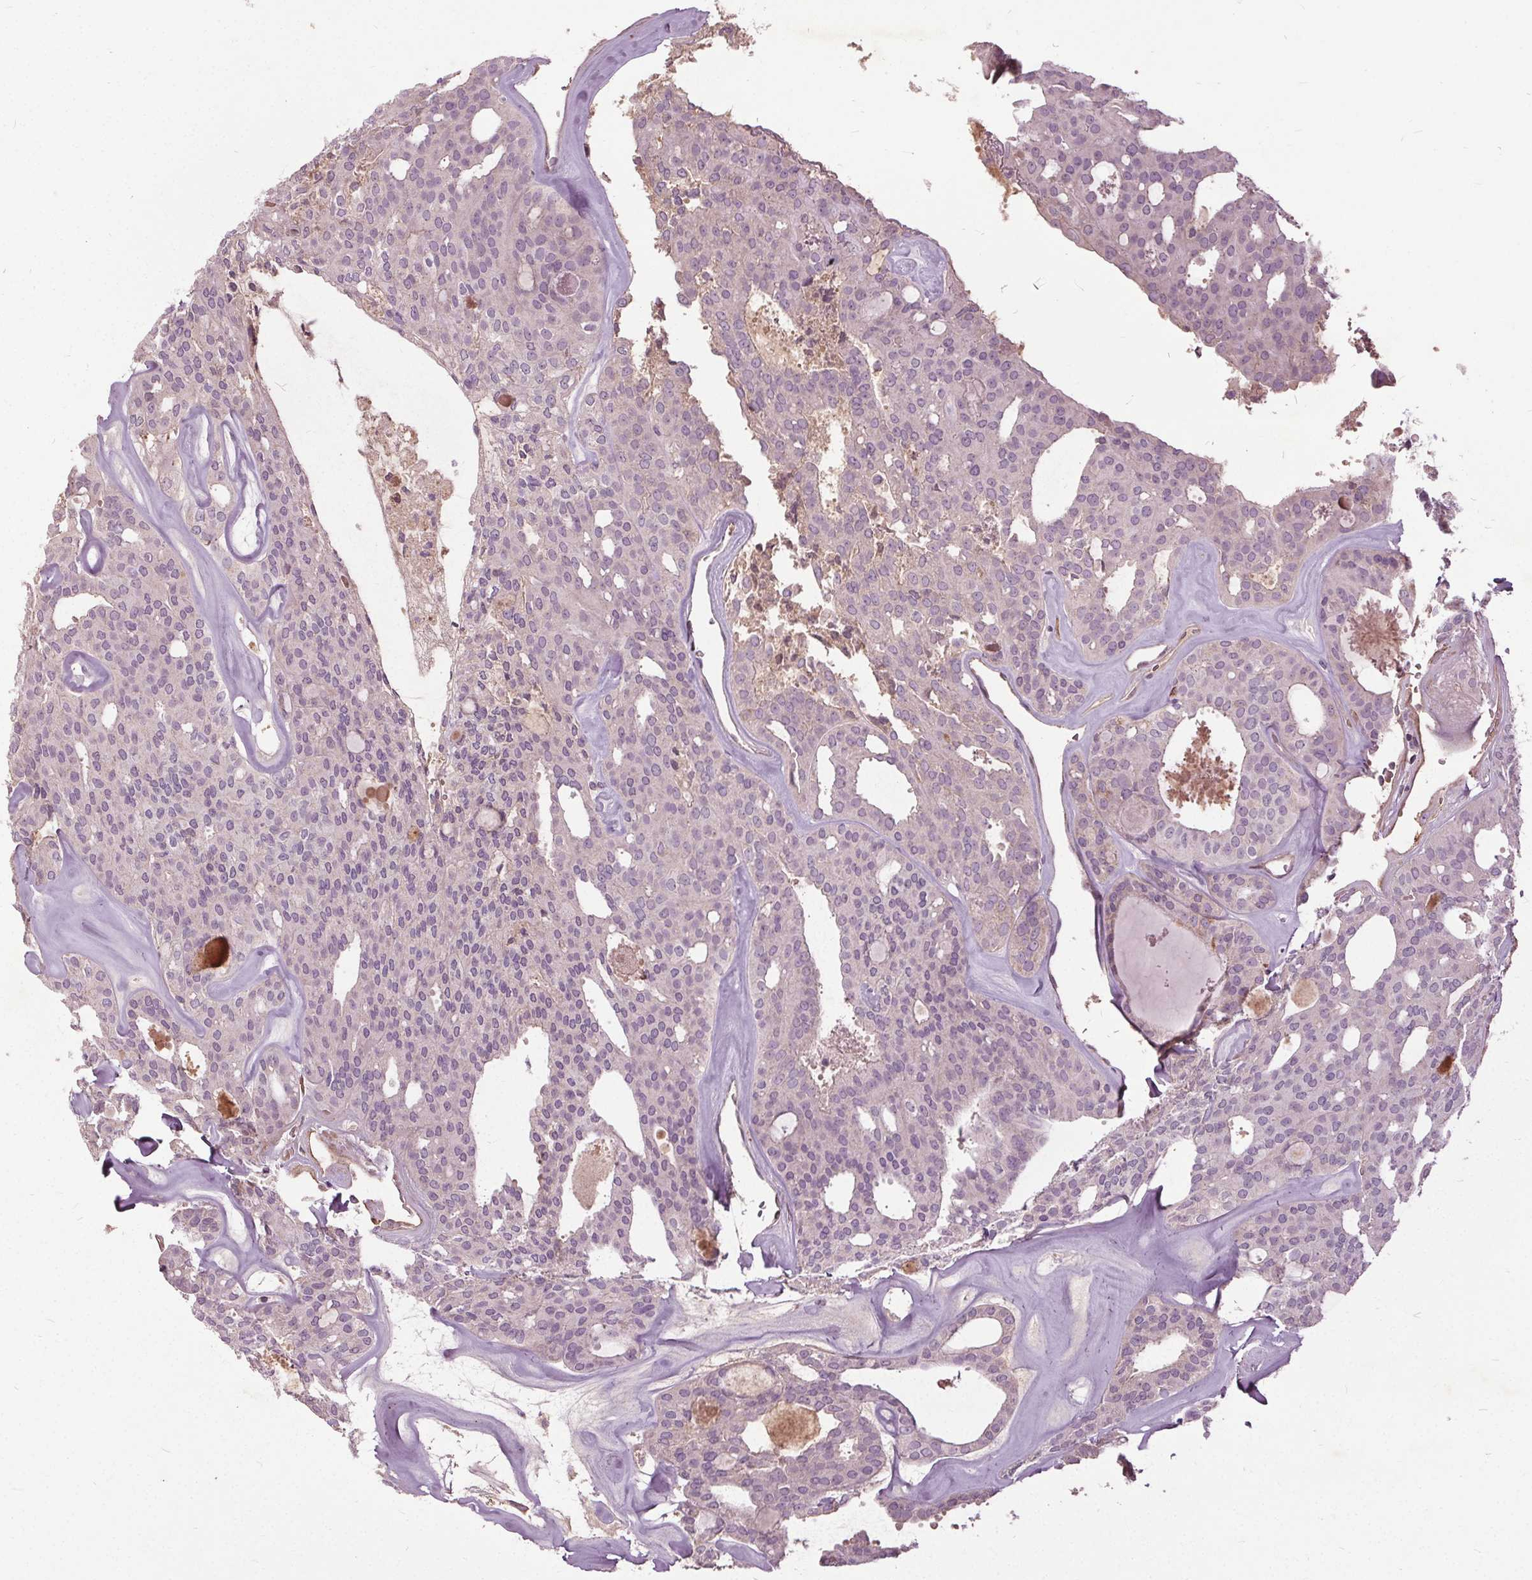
{"staining": {"intensity": "negative", "quantity": "none", "location": "none"}, "tissue": "thyroid cancer", "cell_type": "Tumor cells", "image_type": "cancer", "snomed": [{"axis": "morphology", "description": "Follicular adenoma carcinoma, NOS"}, {"axis": "topography", "description": "Thyroid gland"}], "caption": "Immunohistochemistry (IHC) image of neoplastic tissue: human thyroid follicular adenoma carcinoma stained with DAB exhibits no significant protein expression in tumor cells.", "gene": "PDGFD", "patient": {"sex": "male", "age": 75}}